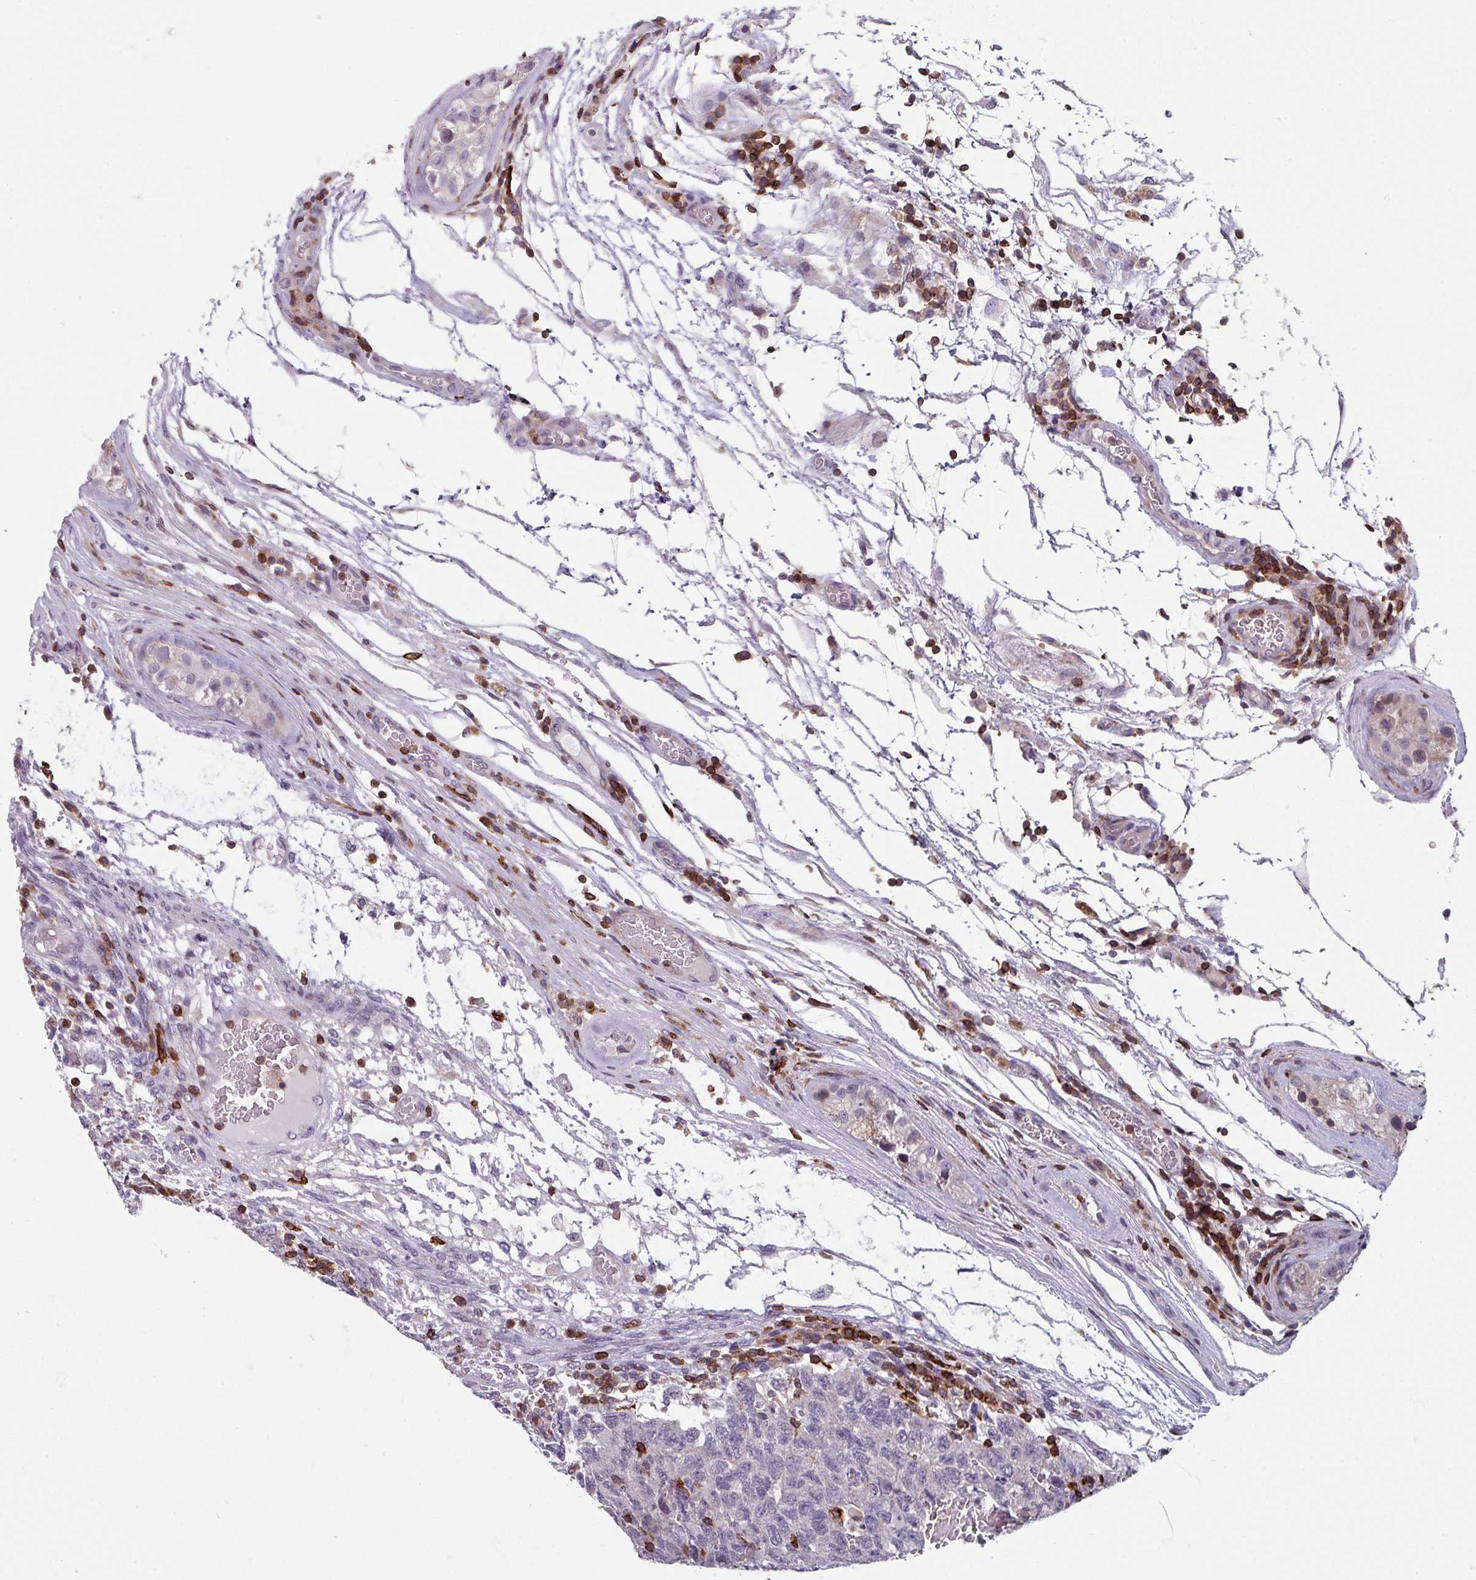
{"staining": {"intensity": "negative", "quantity": "none", "location": "none"}, "tissue": "testis cancer", "cell_type": "Tumor cells", "image_type": "cancer", "snomed": [{"axis": "morphology", "description": "Normal tissue, NOS"}, {"axis": "morphology", "description": "Carcinoma, Embryonal, NOS"}, {"axis": "topography", "description": "Testis"}], "caption": "Testis cancer was stained to show a protein in brown. There is no significant staining in tumor cells.", "gene": "NEDD9", "patient": {"sex": "male", "age": 36}}